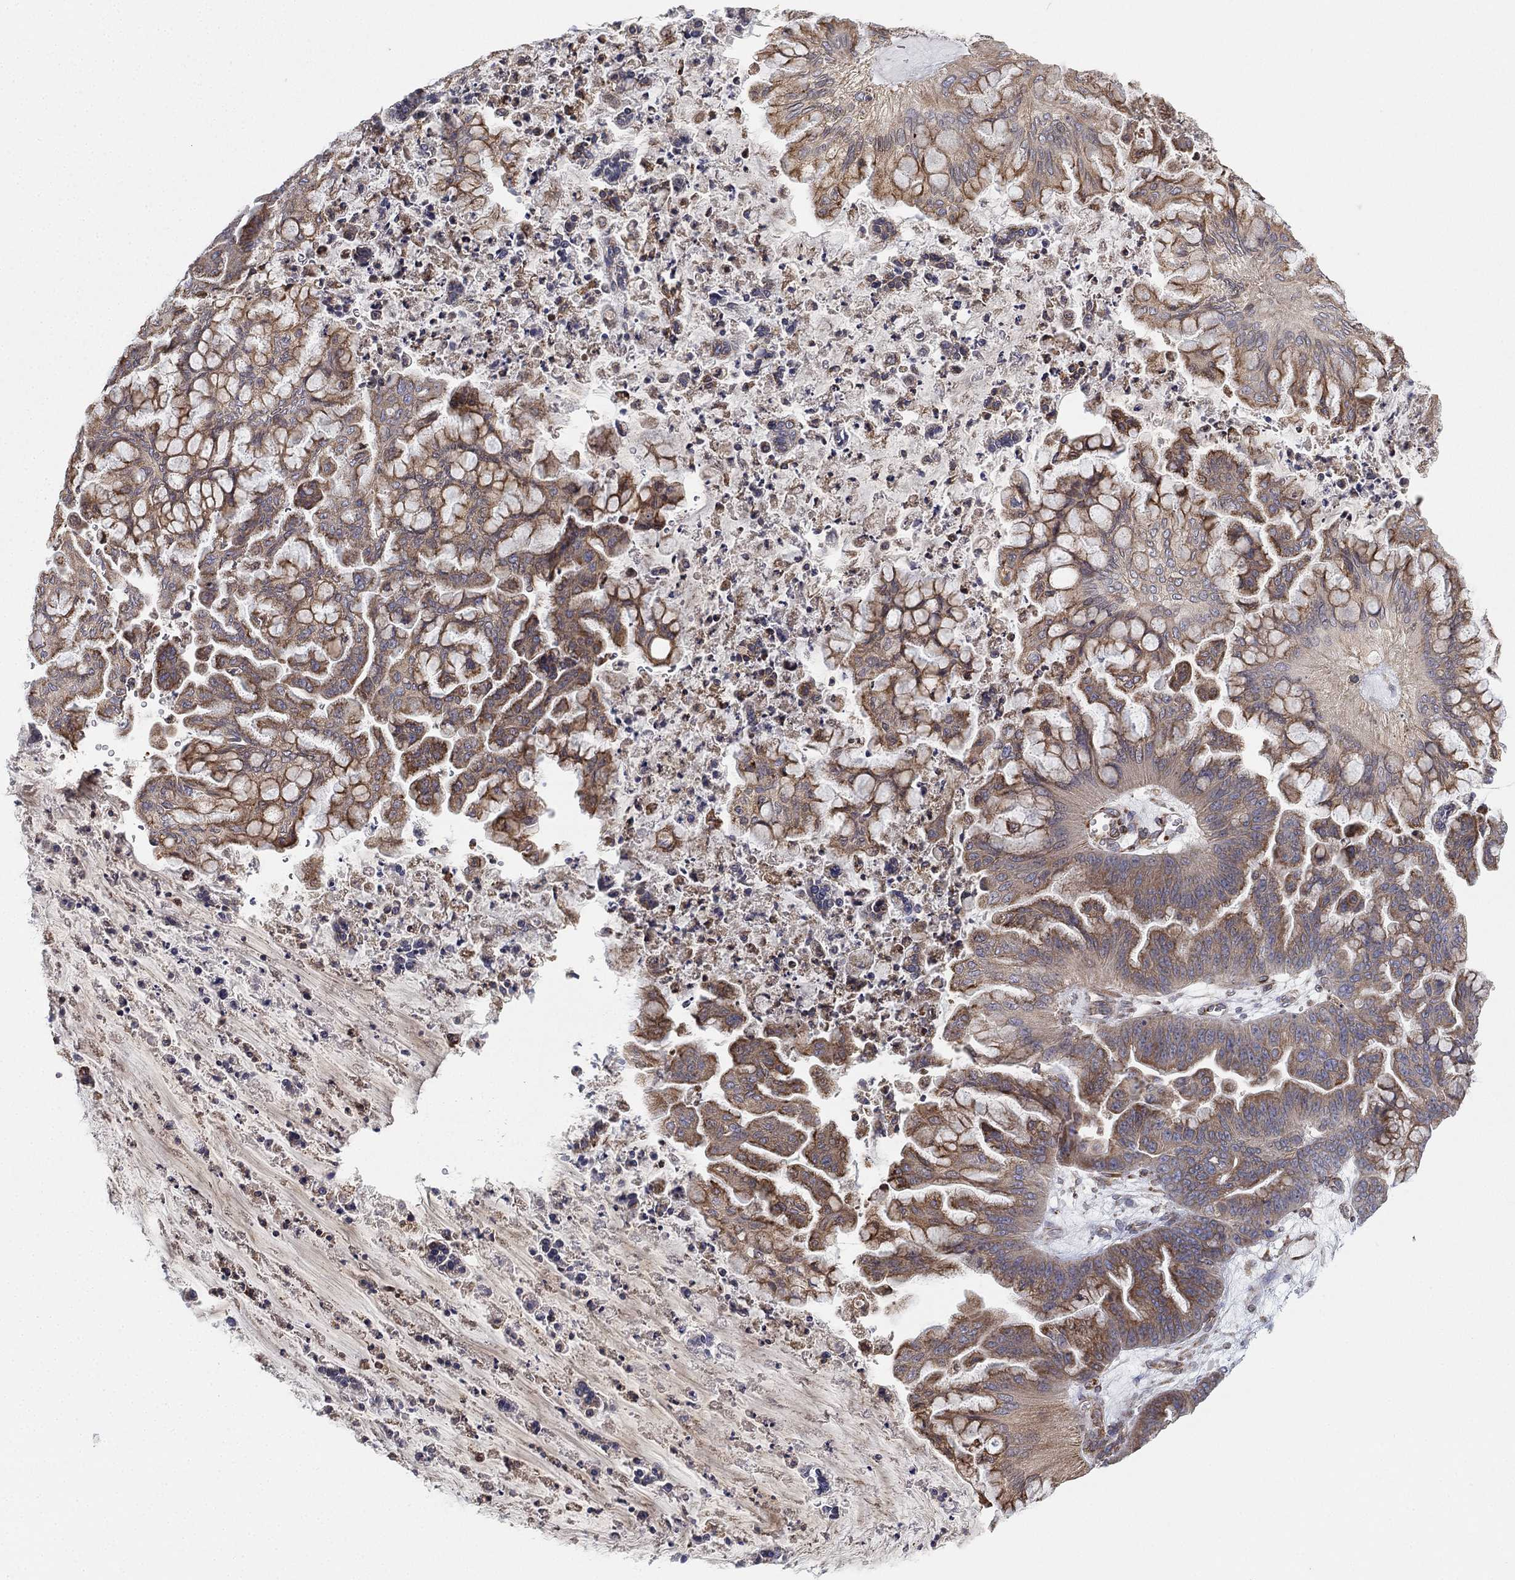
{"staining": {"intensity": "moderate", "quantity": "25%-75%", "location": "cytoplasmic/membranous"}, "tissue": "ovarian cancer", "cell_type": "Tumor cells", "image_type": "cancer", "snomed": [{"axis": "morphology", "description": "Cystadenocarcinoma, mucinous, NOS"}, {"axis": "topography", "description": "Ovary"}], "caption": "Immunohistochemistry micrograph of mucinous cystadenocarcinoma (ovarian) stained for a protein (brown), which reveals medium levels of moderate cytoplasmic/membranous positivity in about 25%-75% of tumor cells.", "gene": "CYB5B", "patient": {"sex": "female", "age": 67}}